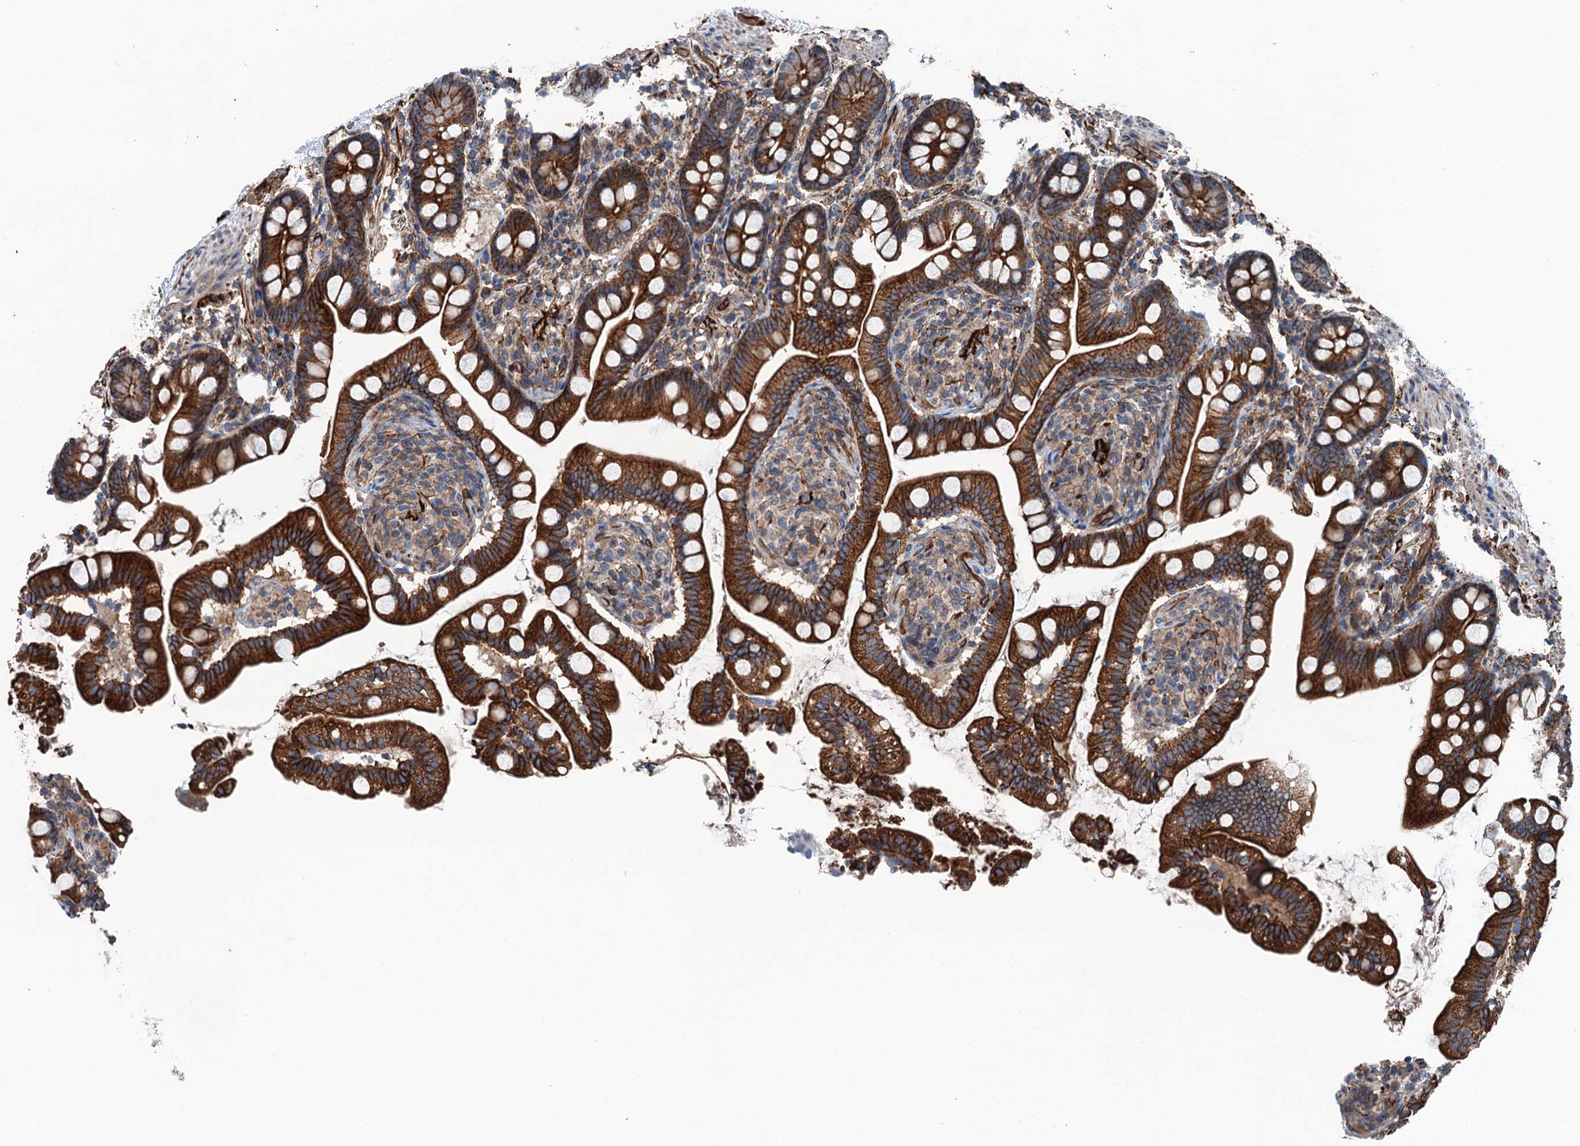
{"staining": {"intensity": "strong", "quantity": ">75%", "location": "cytoplasmic/membranous"}, "tissue": "small intestine", "cell_type": "Glandular cells", "image_type": "normal", "snomed": [{"axis": "morphology", "description": "Normal tissue, NOS"}, {"axis": "topography", "description": "Small intestine"}], "caption": "Immunohistochemistry (IHC) (DAB (3,3'-diaminobenzidine)) staining of normal small intestine reveals strong cytoplasmic/membranous protein positivity in about >75% of glandular cells.", "gene": "NMRAL1", "patient": {"sex": "female", "age": 64}}